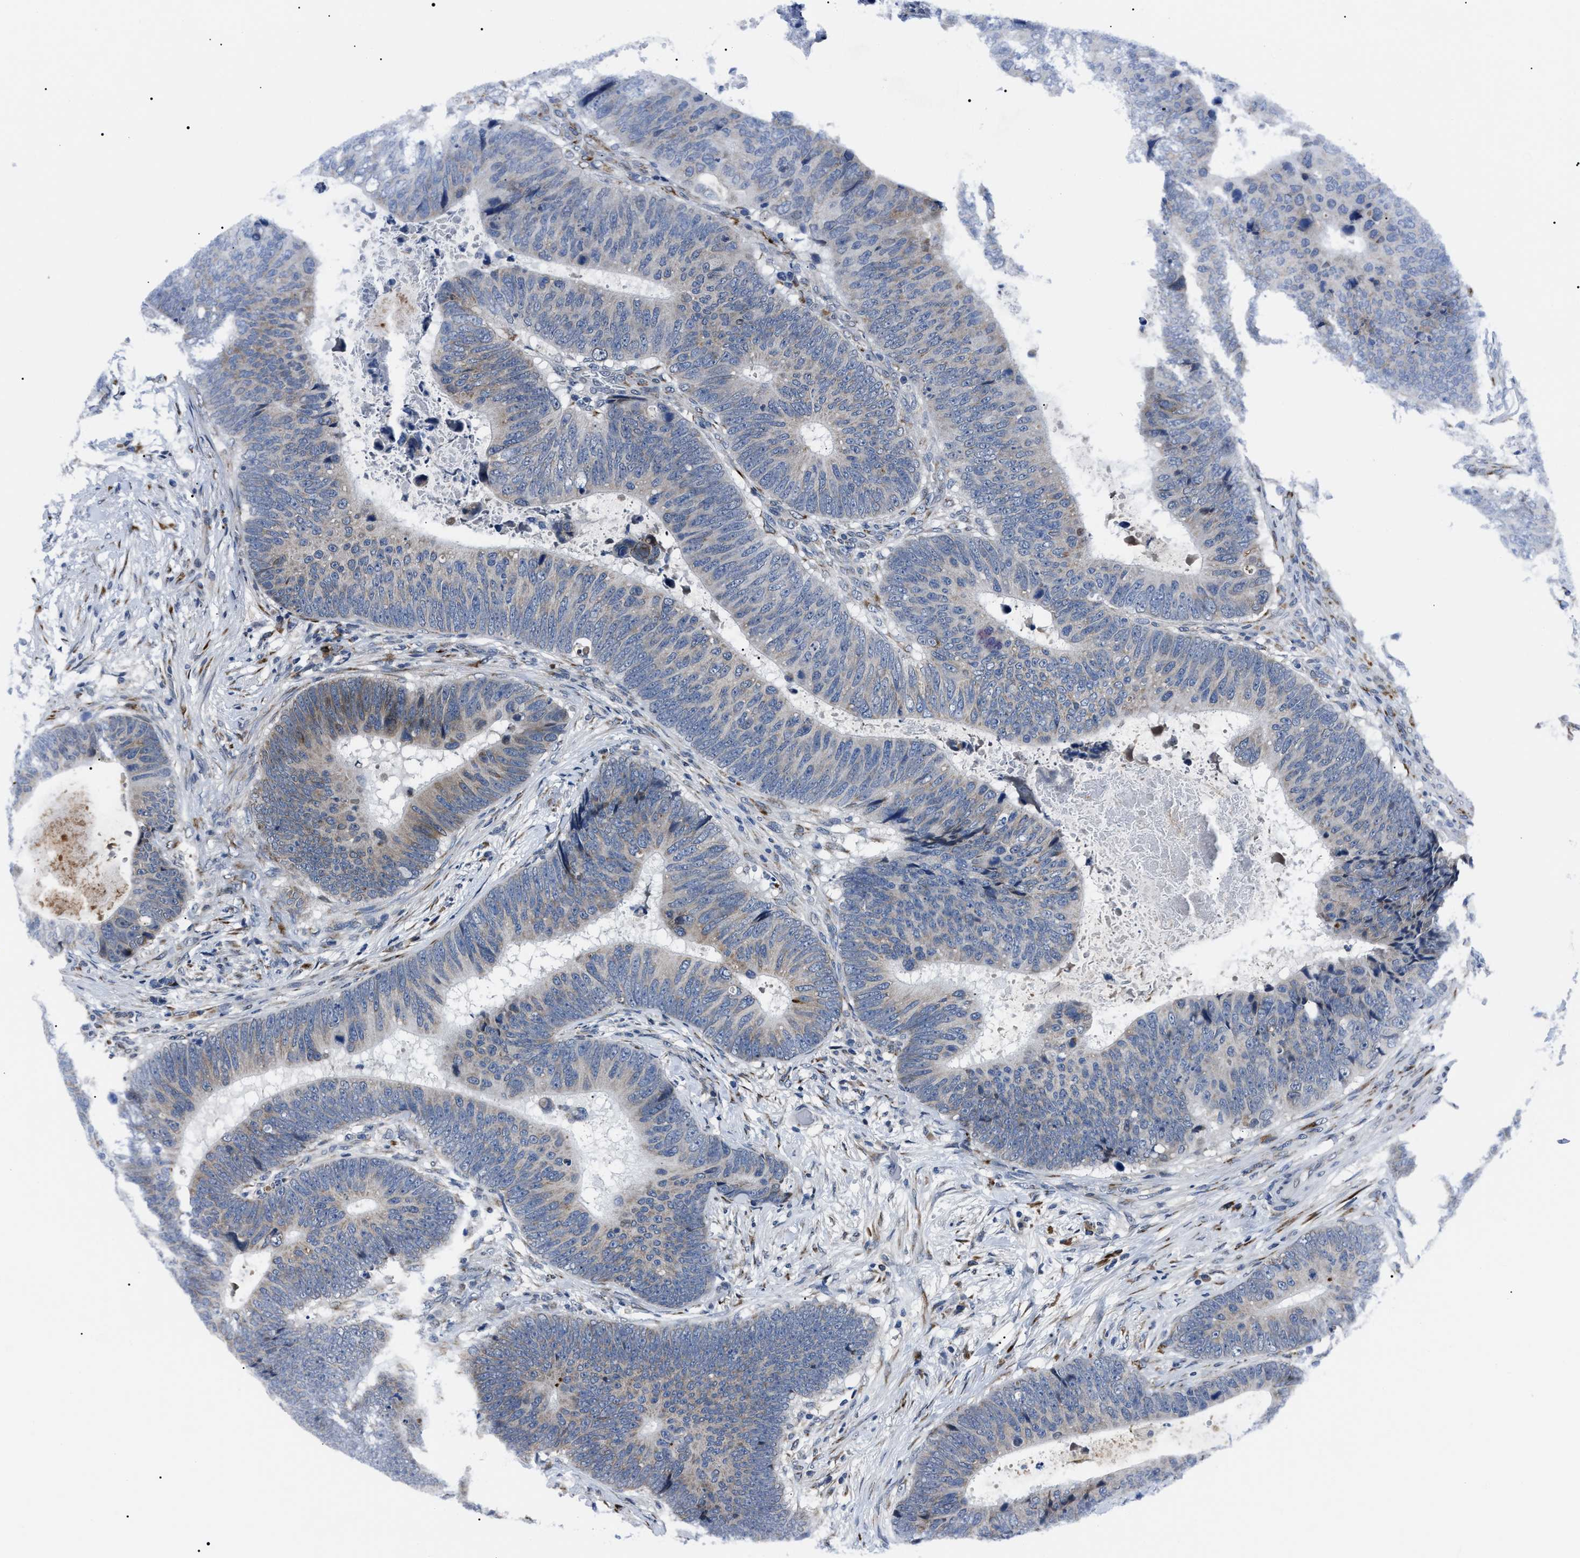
{"staining": {"intensity": "moderate", "quantity": "25%-75%", "location": "cytoplasmic/membranous"}, "tissue": "colorectal cancer", "cell_type": "Tumor cells", "image_type": "cancer", "snomed": [{"axis": "morphology", "description": "Adenocarcinoma, NOS"}, {"axis": "topography", "description": "Colon"}], "caption": "Immunohistochemical staining of colorectal adenocarcinoma reveals moderate cytoplasmic/membranous protein staining in about 25%-75% of tumor cells.", "gene": "LRRC14", "patient": {"sex": "male", "age": 56}}